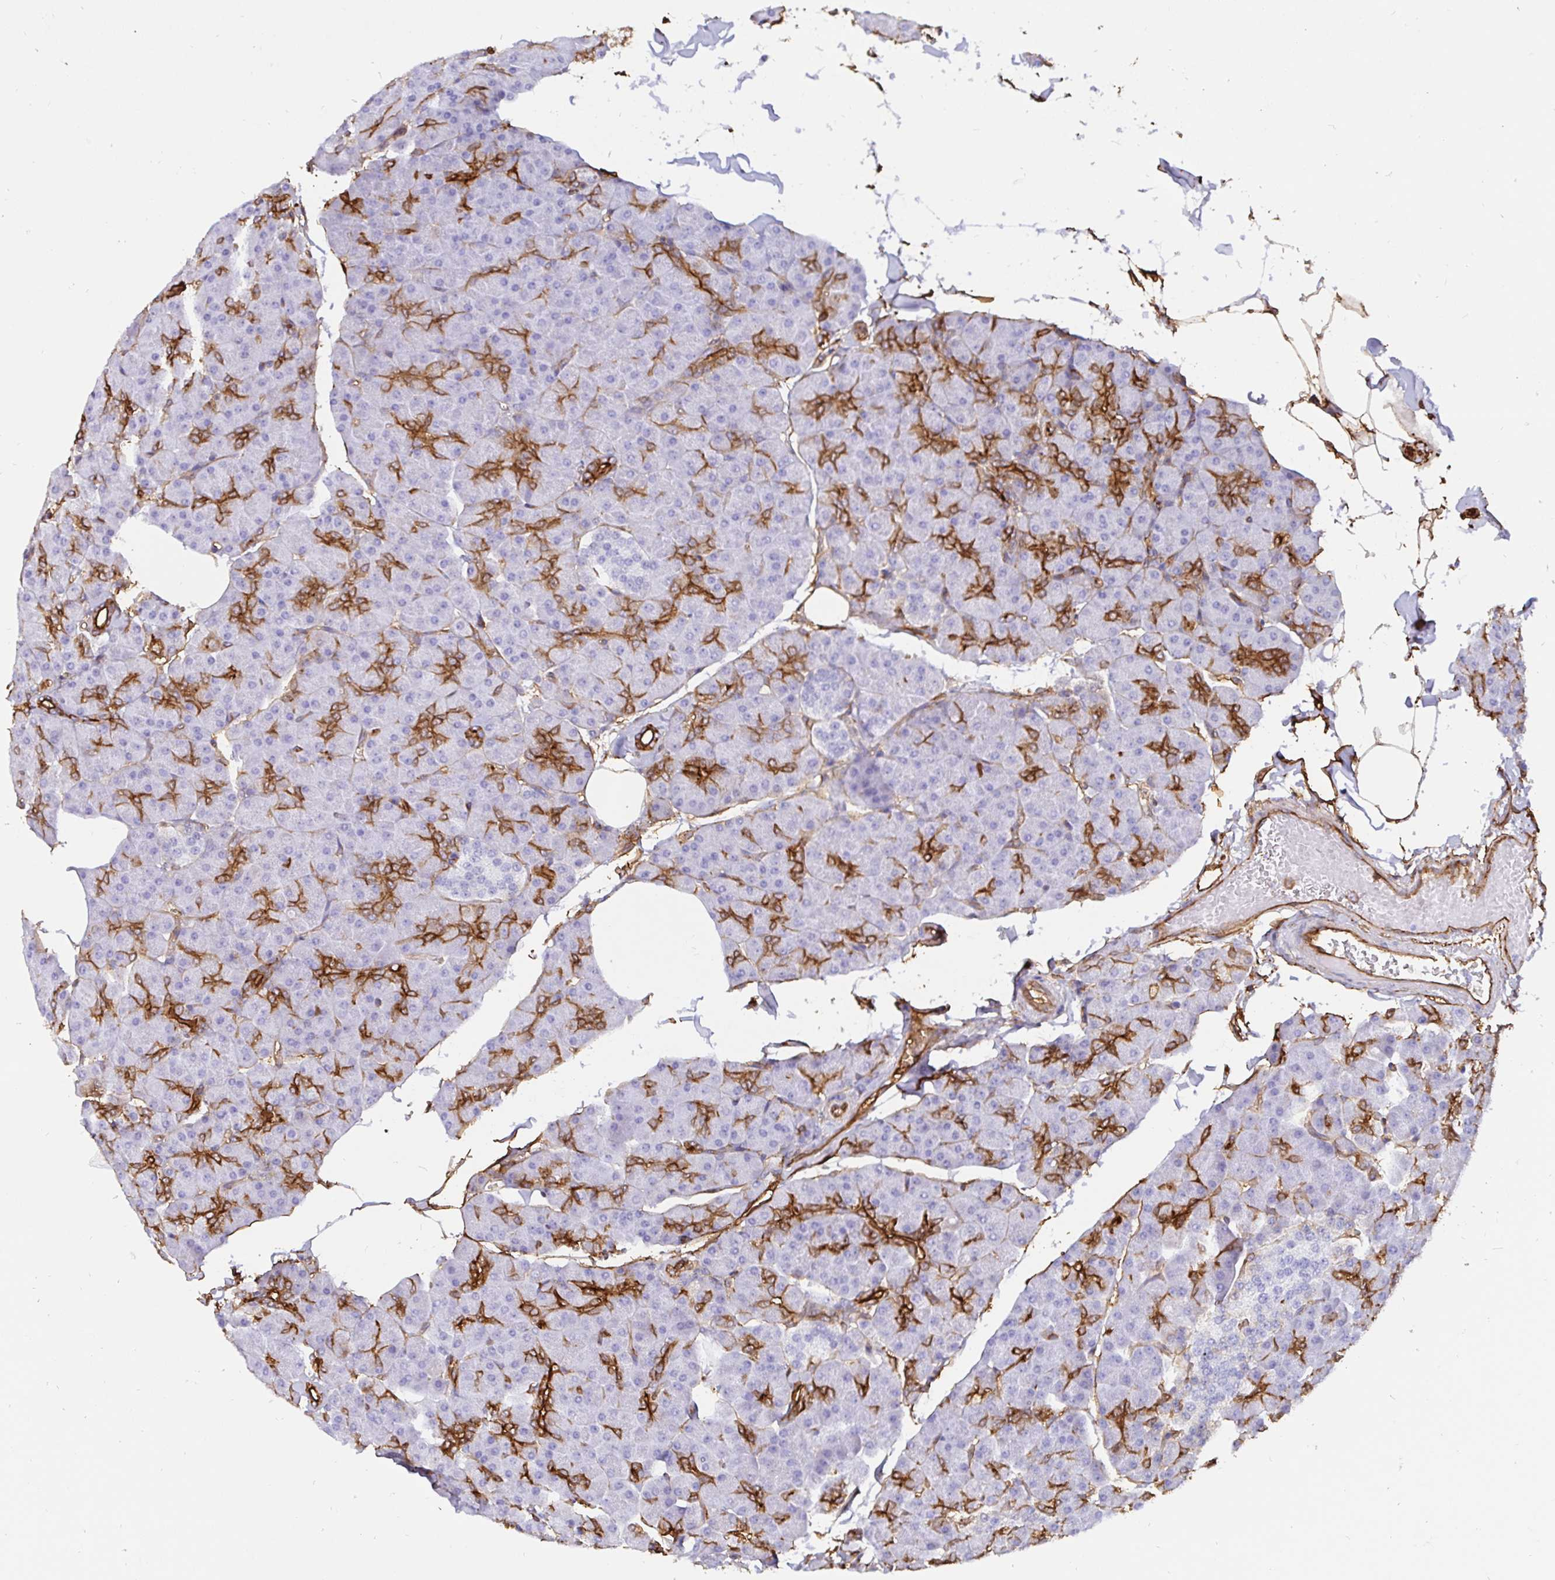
{"staining": {"intensity": "strong", "quantity": "<25%", "location": "cytoplasmic/membranous"}, "tissue": "pancreas", "cell_type": "Exocrine glandular cells", "image_type": "normal", "snomed": [{"axis": "morphology", "description": "Normal tissue, NOS"}, {"axis": "topography", "description": "Pancreas"}], "caption": "Normal pancreas shows strong cytoplasmic/membranous staining in about <25% of exocrine glandular cells Immunohistochemistry (ihc) stains the protein of interest in brown and the nuclei are stained blue..", "gene": "ANXA2", "patient": {"sex": "male", "age": 35}}